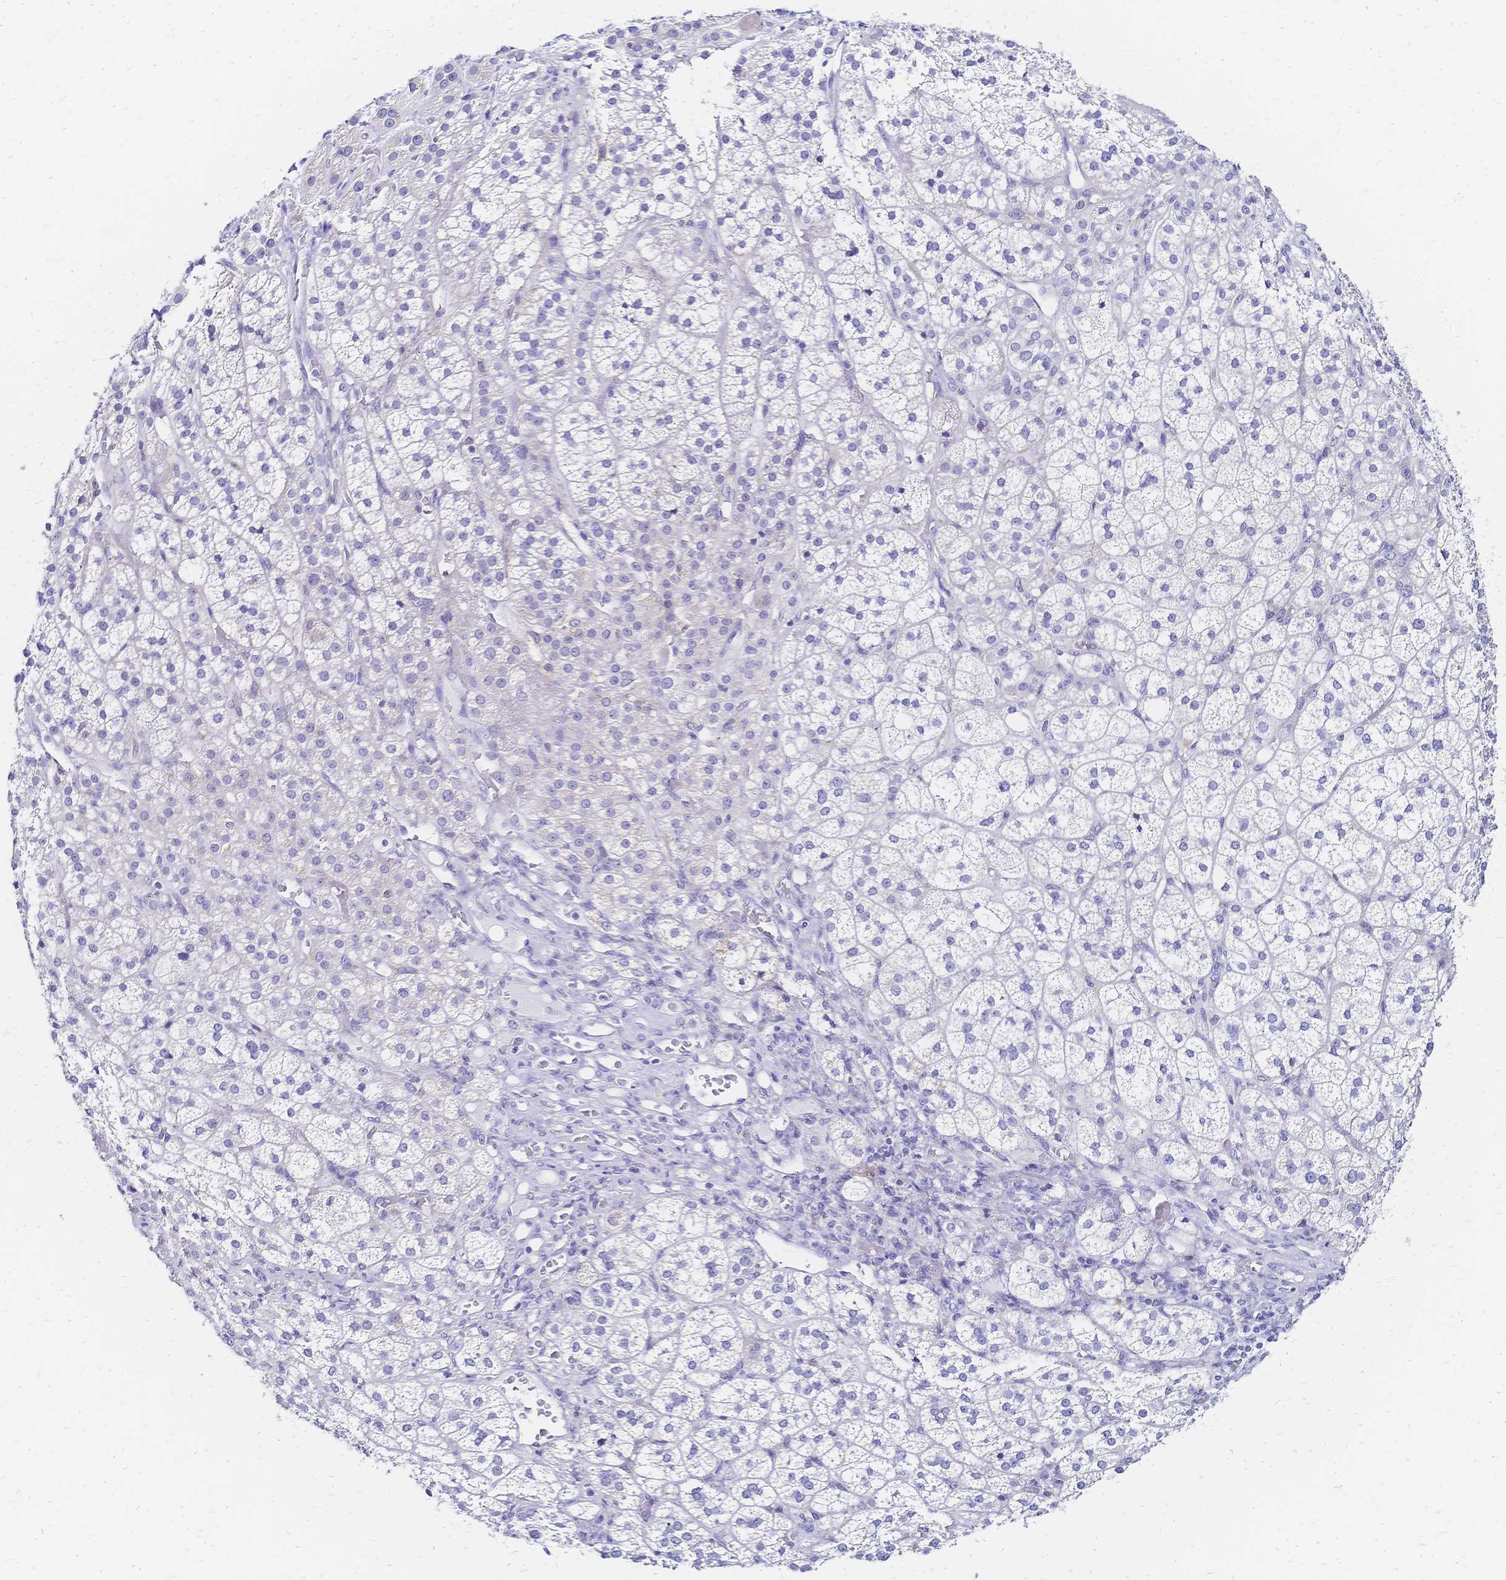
{"staining": {"intensity": "negative", "quantity": "none", "location": "none"}, "tissue": "adrenal gland", "cell_type": "Glandular cells", "image_type": "normal", "snomed": [{"axis": "morphology", "description": "Normal tissue, NOS"}, {"axis": "topography", "description": "Adrenal gland"}], "caption": "This is an immunohistochemistry (IHC) image of unremarkable adrenal gland. There is no expression in glandular cells.", "gene": "SLC5A1", "patient": {"sex": "female", "age": 60}}